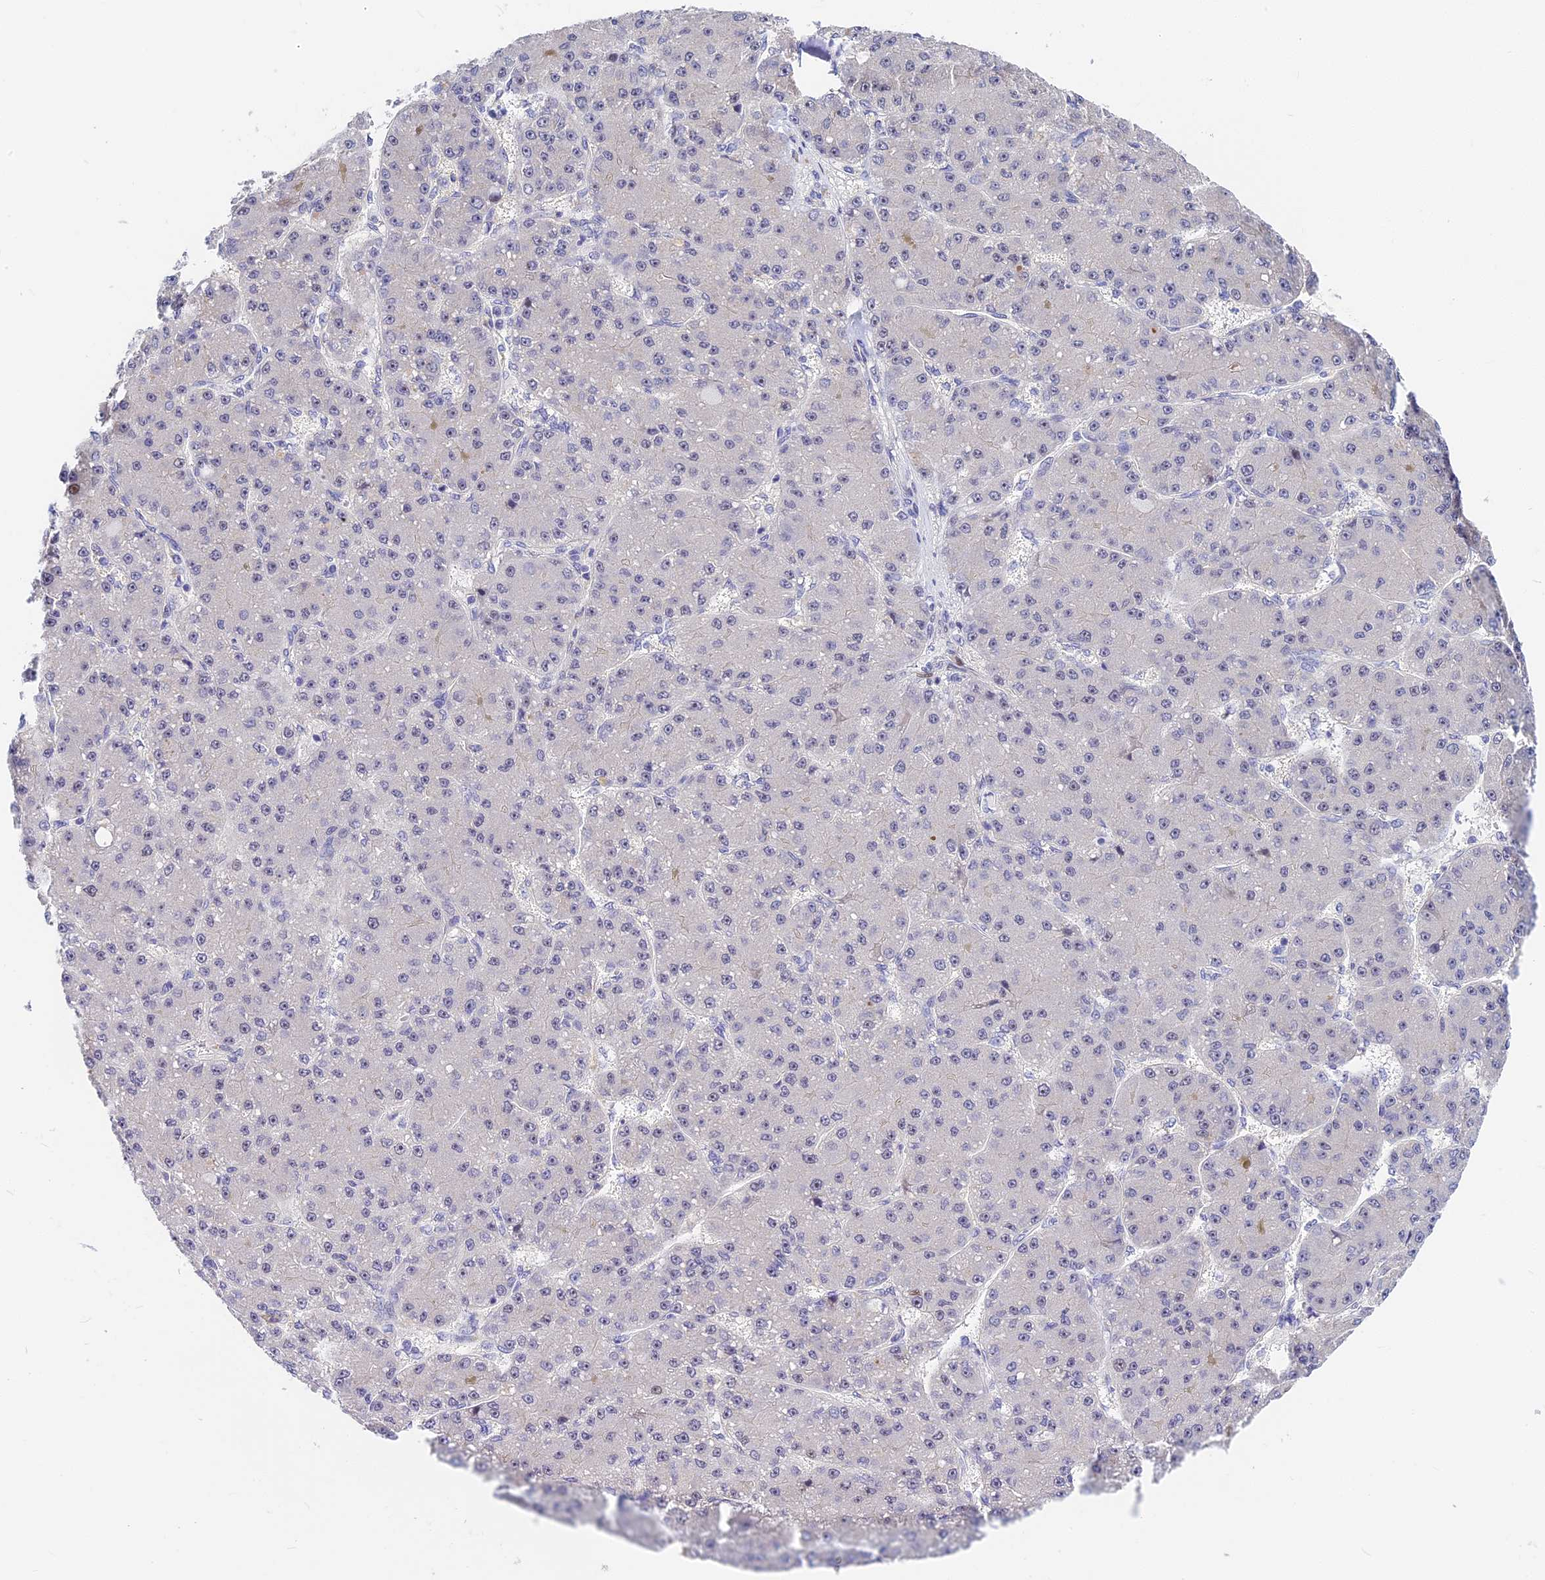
{"staining": {"intensity": "negative", "quantity": "none", "location": "none"}, "tissue": "liver cancer", "cell_type": "Tumor cells", "image_type": "cancer", "snomed": [{"axis": "morphology", "description": "Carcinoma, Hepatocellular, NOS"}, {"axis": "topography", "description": "Liver"}], "caption": "Image shows no protein staining in tumor cells of liver cancer (hepatocellular carcinoma) tissue. (DAB IHC, high magnification).", "gene": "MIDN", "patient": {"sex": "male", "age": 67}}